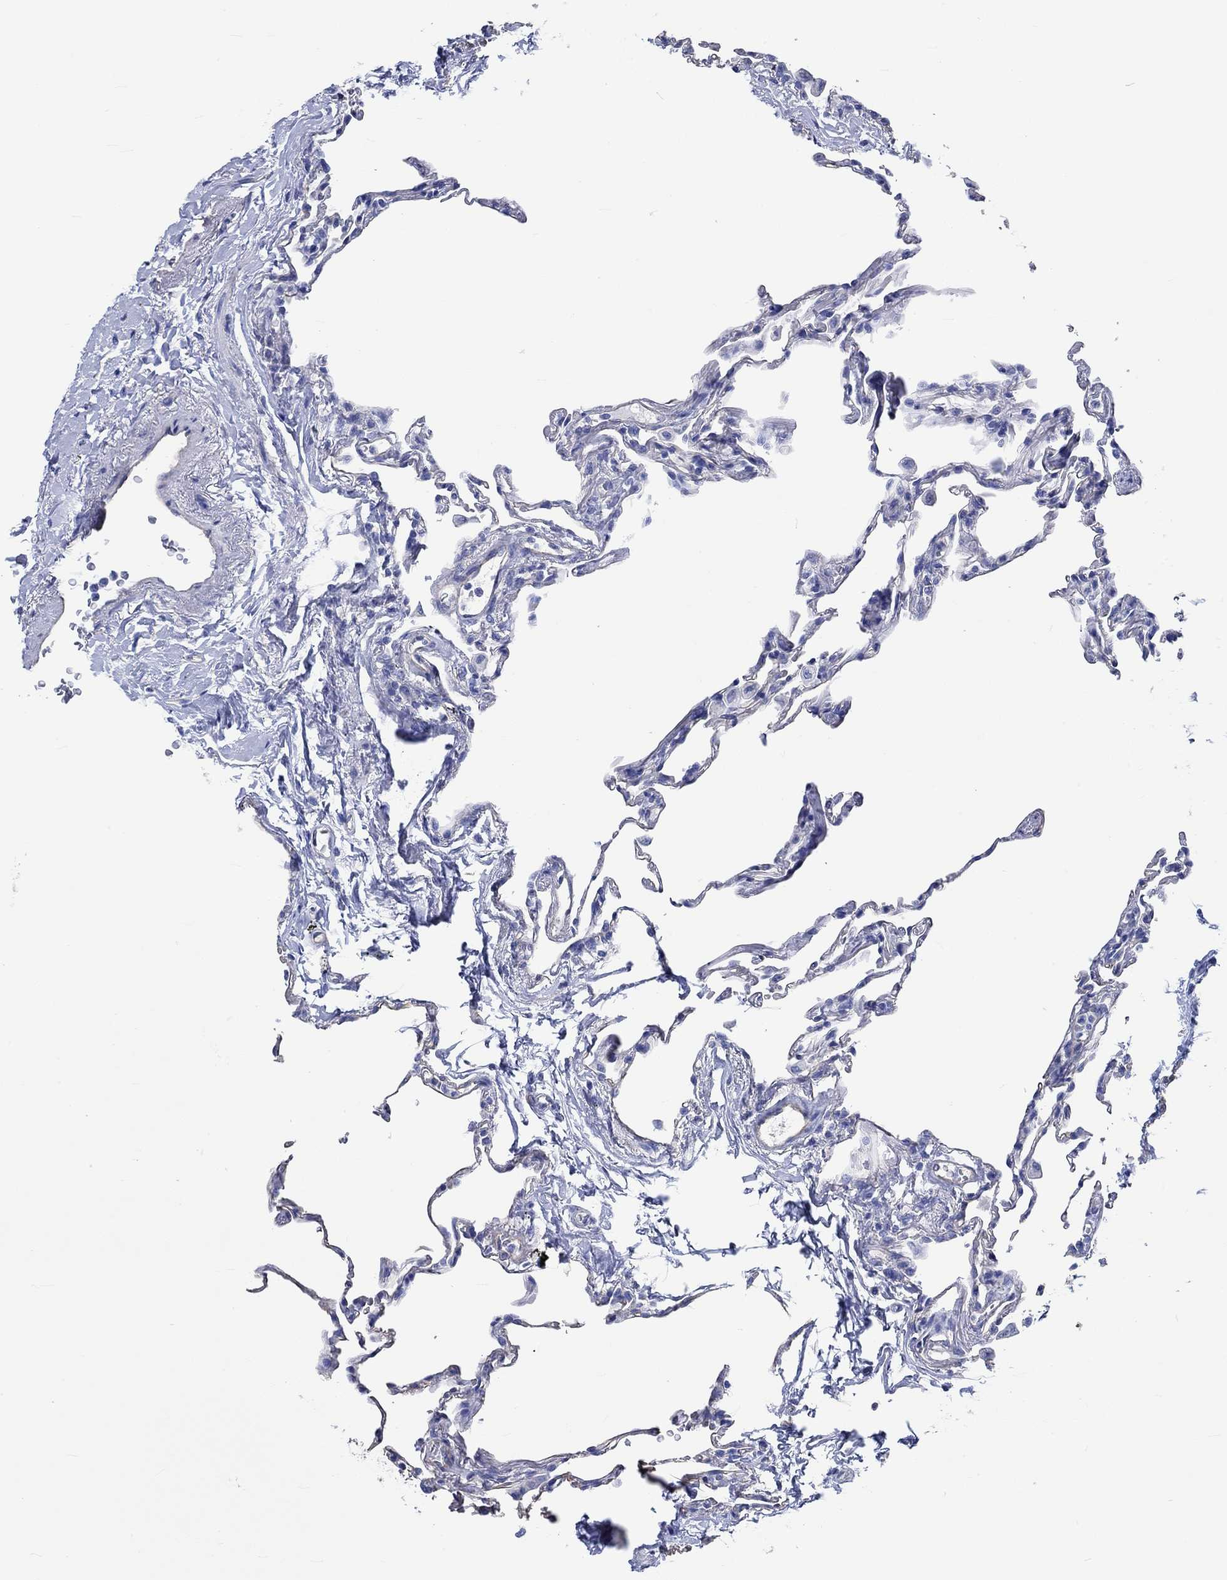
{"staining": {"intensity": "negative", "quantity": "none", "location": "none"}, "tissue": "lung", "cell_type": "Alveolar cells", "image_type": "normal", "snomed": [{"axis": "morphology", "description": "Normal tissue, NOS"}, {"axis": "topography", "description": "Lung"}], "caption": "Lung stained for a protein using immunohistochemistry reveals no staining alveolar cells.", "gene": "CPLX1", "patient": {"sex": "female", "age": 57}}